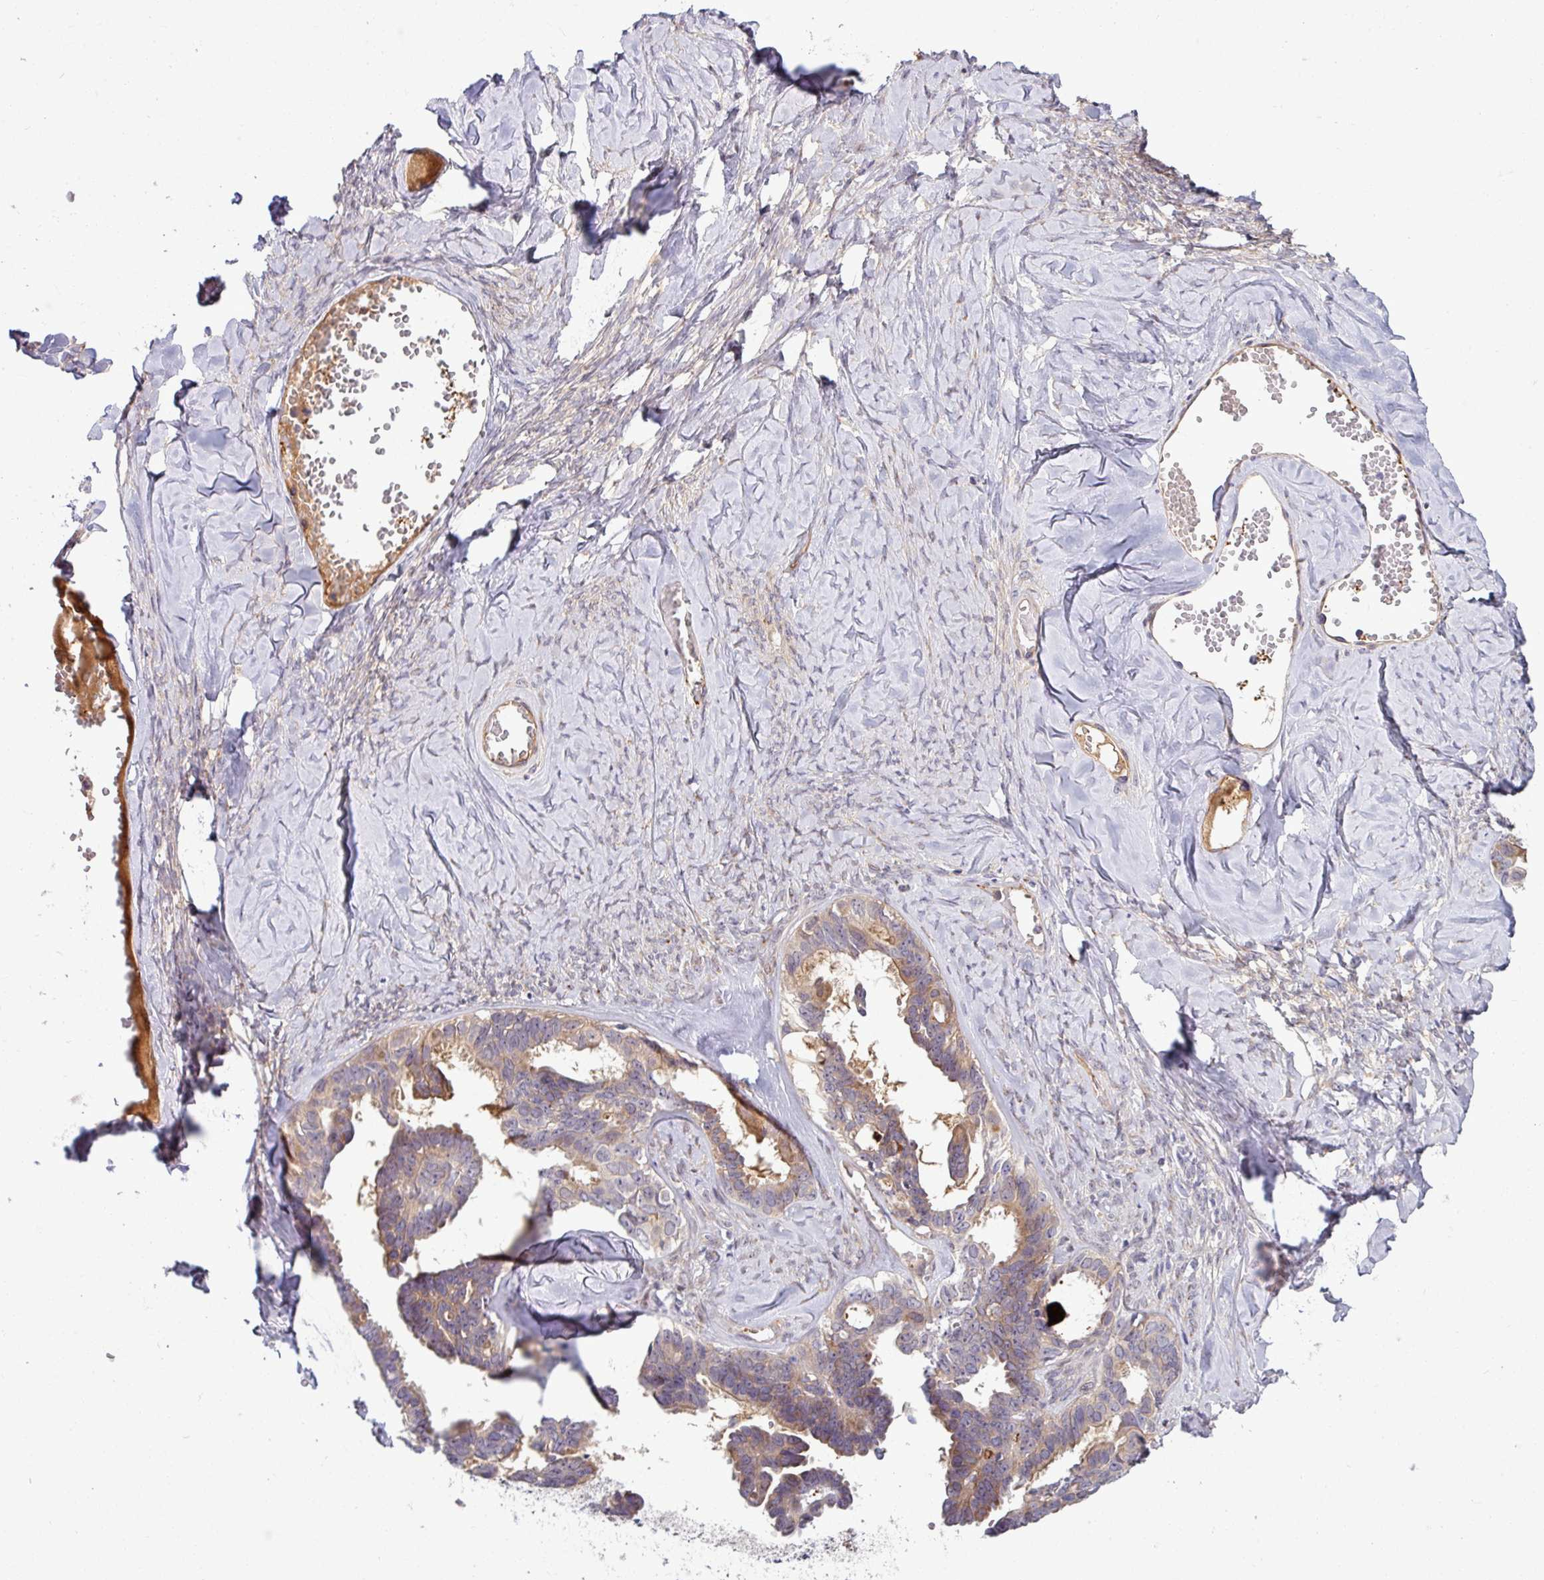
{"staining": {"intensity": "moderate", "quantity": "<25%", "location": "cytoplasmic/membranous"}, "tissue": "ovarian cancer", "cell_type": "Tumor cells", "image_type": "cancer", "snomed": [{"axis": "morphology", "description": "Cystadenocarcinoma, serous, NOS"}, {"axis": "topography", "description": "Ovary"}], "caption": "Tumor cells reveal low levels of moderate cytoplasmic/membranous expression in approximately <25% of cells in ovarian cancer.", "gene": "B4GALNT4", "patient": {"sex": "female", "age": 69}}